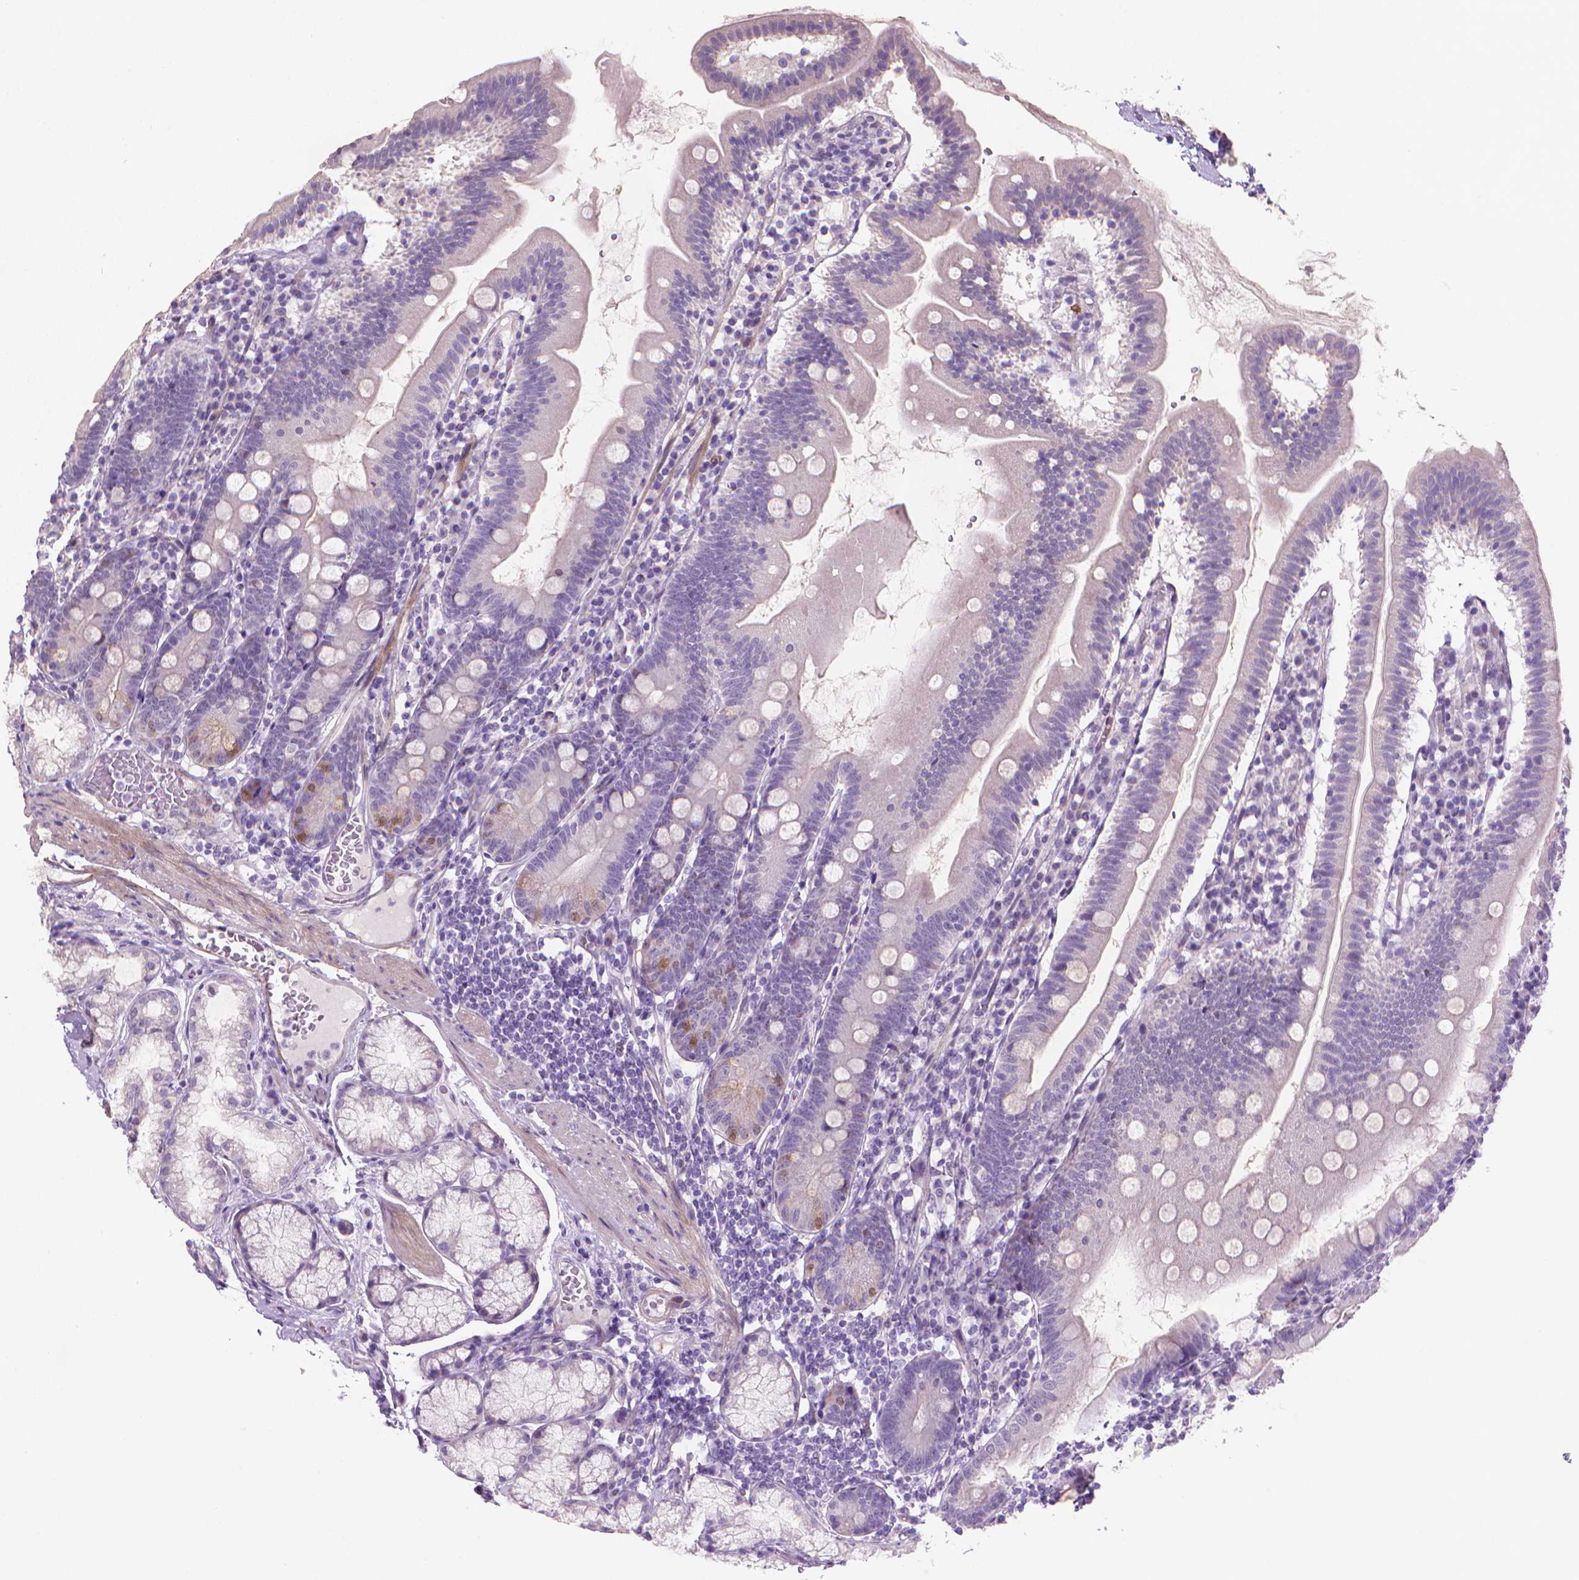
{"staining": {"intensity": "weak", "quantity": "<25%", "location": "nuclear"}, "tissue": "duodenum", "cell_type": "Glandular cells", "image_type": "normal", "snomed": [{"axis": "morphology", "description": "Normal tissue, NOS"}, {"axis": "topography", "description": "Duodenum"}], "caption": "Human duodenum stained for a protein using immunohistochemistry (IHC) displays no expression in glandular cells.", "gene": "GSDMA", "patient": {"sex": "female", "age": 67}}